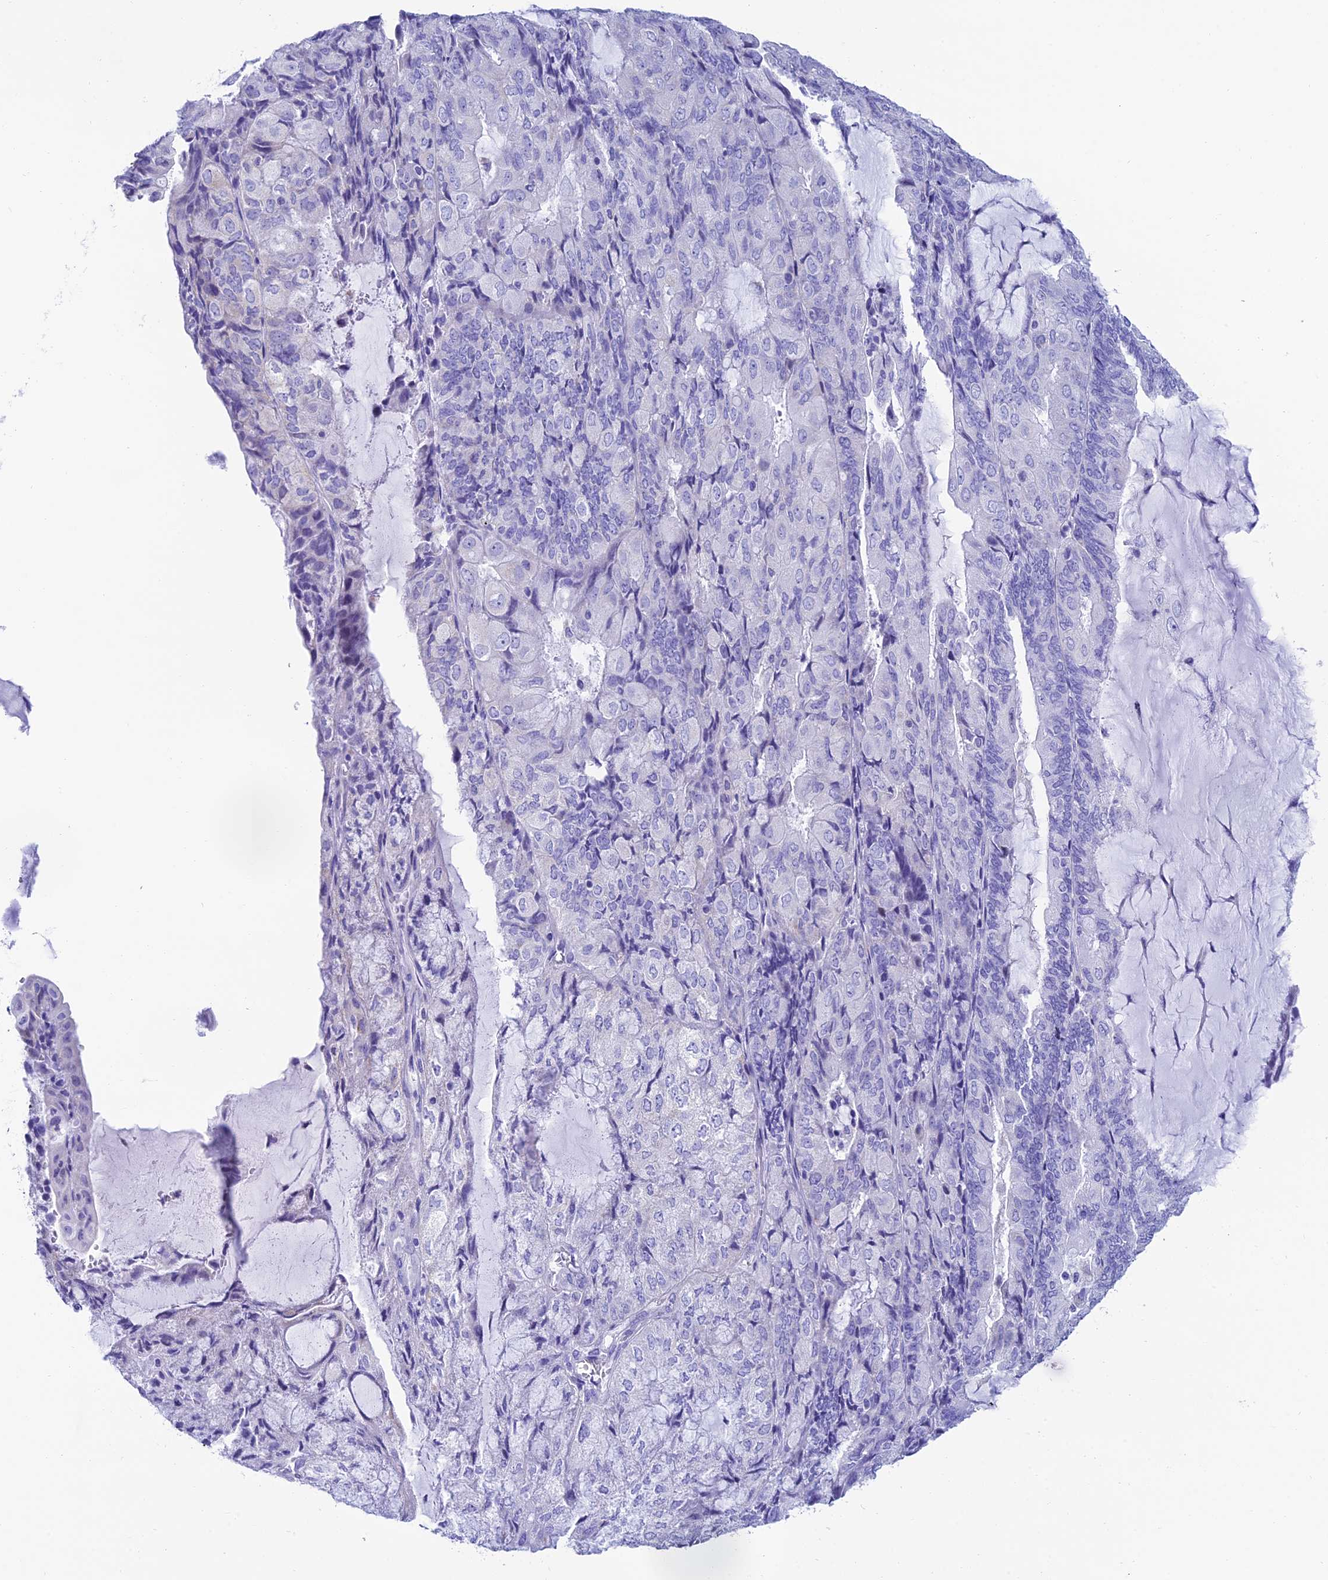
{"staining": {"intensity": "negative", "quantity": "none", "location": "none"}, "tissue": "endometrial cancer", "cell_type": "Tumor cells", "image_type": "cancer", "snomed": [{"axis": "morphology", "description": "Adenocarcinoma, NOS"}, {"axis": "topography", "description": "Endometrium"}], "caption": "Tumor cells are negative for brown protein staining in endometrial cancer (adenocarcinoma).", "gene": "REEP4", "patient": {"sex": "female", "age": 81}}